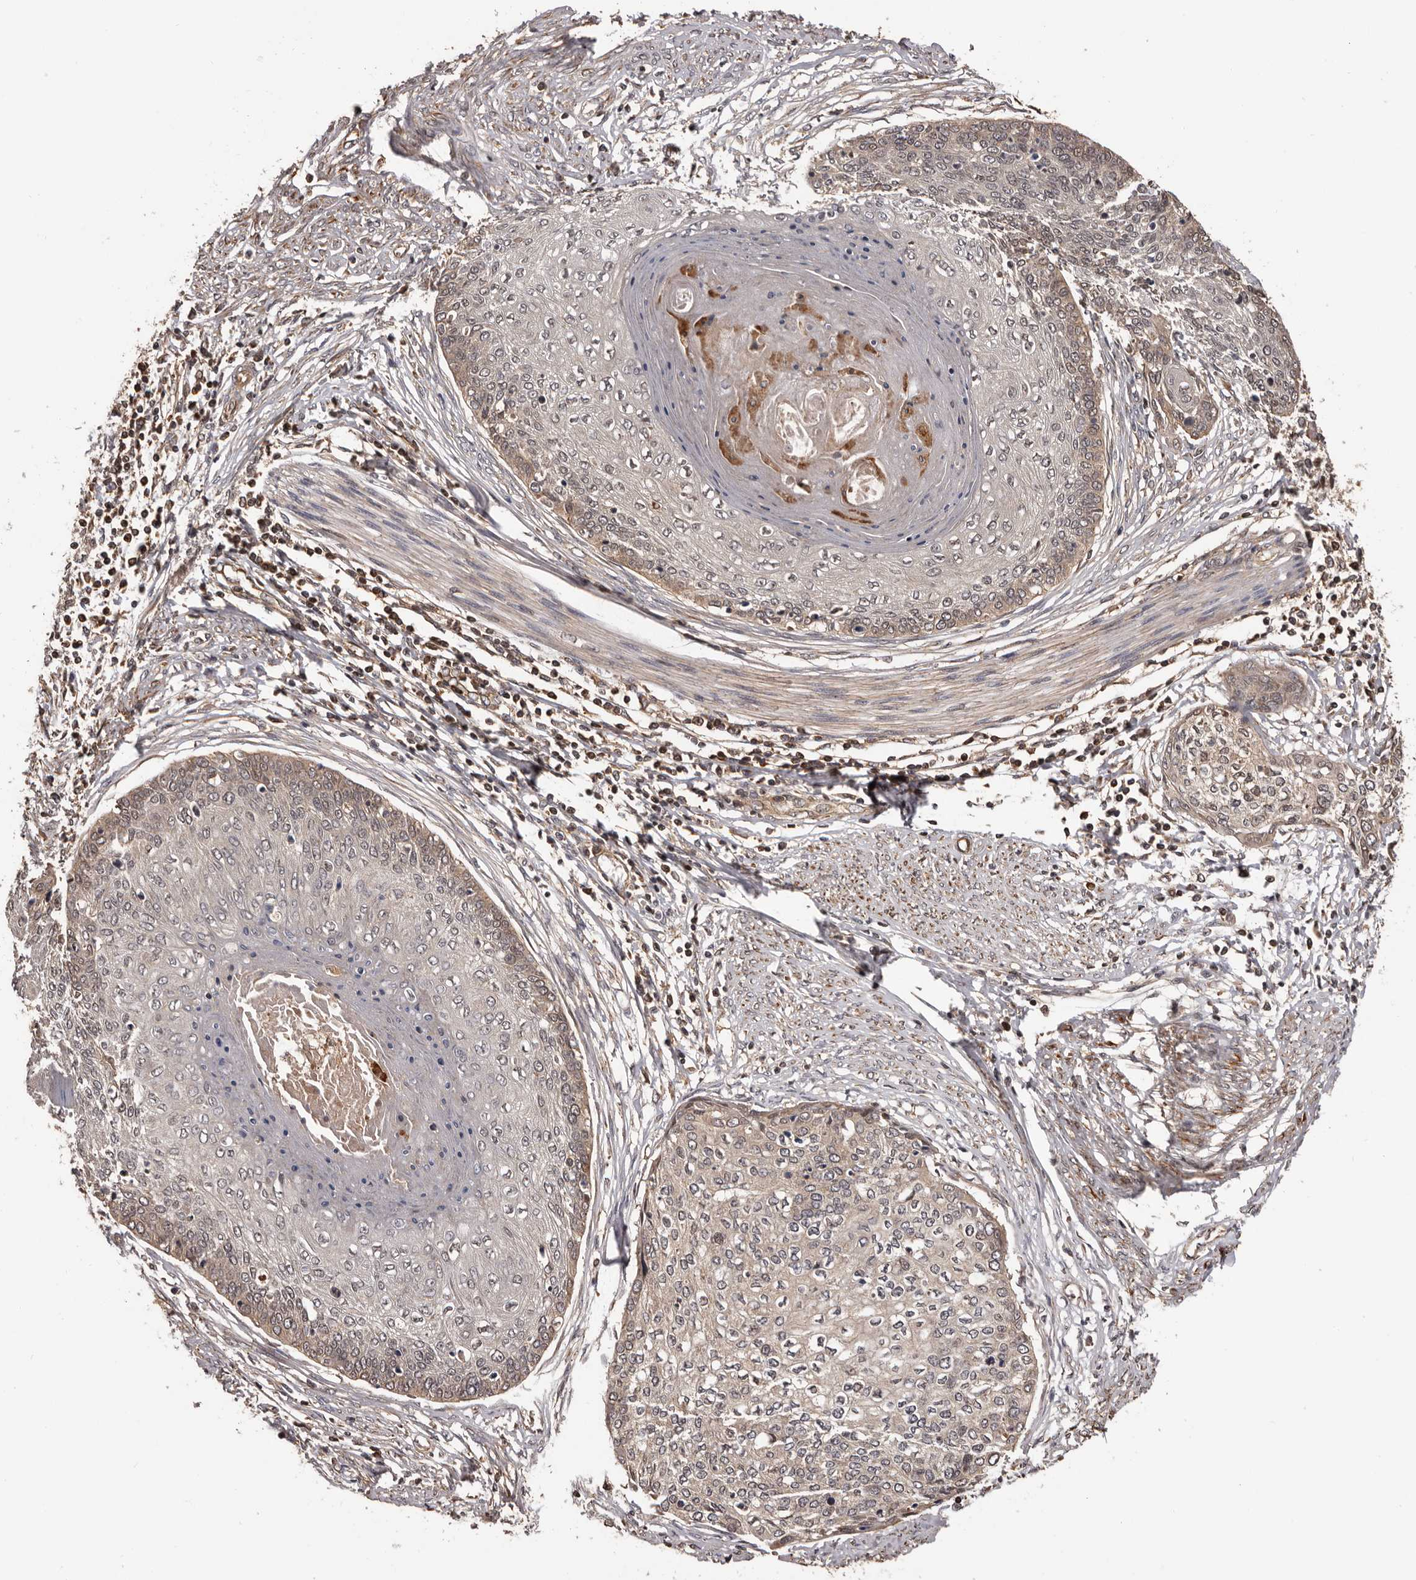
{"staining": {"intensity": "weak", "quantity": "25%-75%", "location": "cytoplasmic/membranous,nuclear"}, "tissue": "cervical cancer", "cell_type": "Tumor cells", "image_type": "cancer", "snomed": [{"axis": "morphology", "description": "Squamous cell carcinoma, NOS"}, {"axis": "topography", "description": "Cervix"}], "caption": "IHC (DAB) staining of human cervical squamous cell carcinoma reveals weak cytoplasmic/membranous and nuclear protein positivity in approximately 25%-75% of tumor cells.", "gene": "ADAMTS2", "patient": {"sex": "female", "age": 37}}